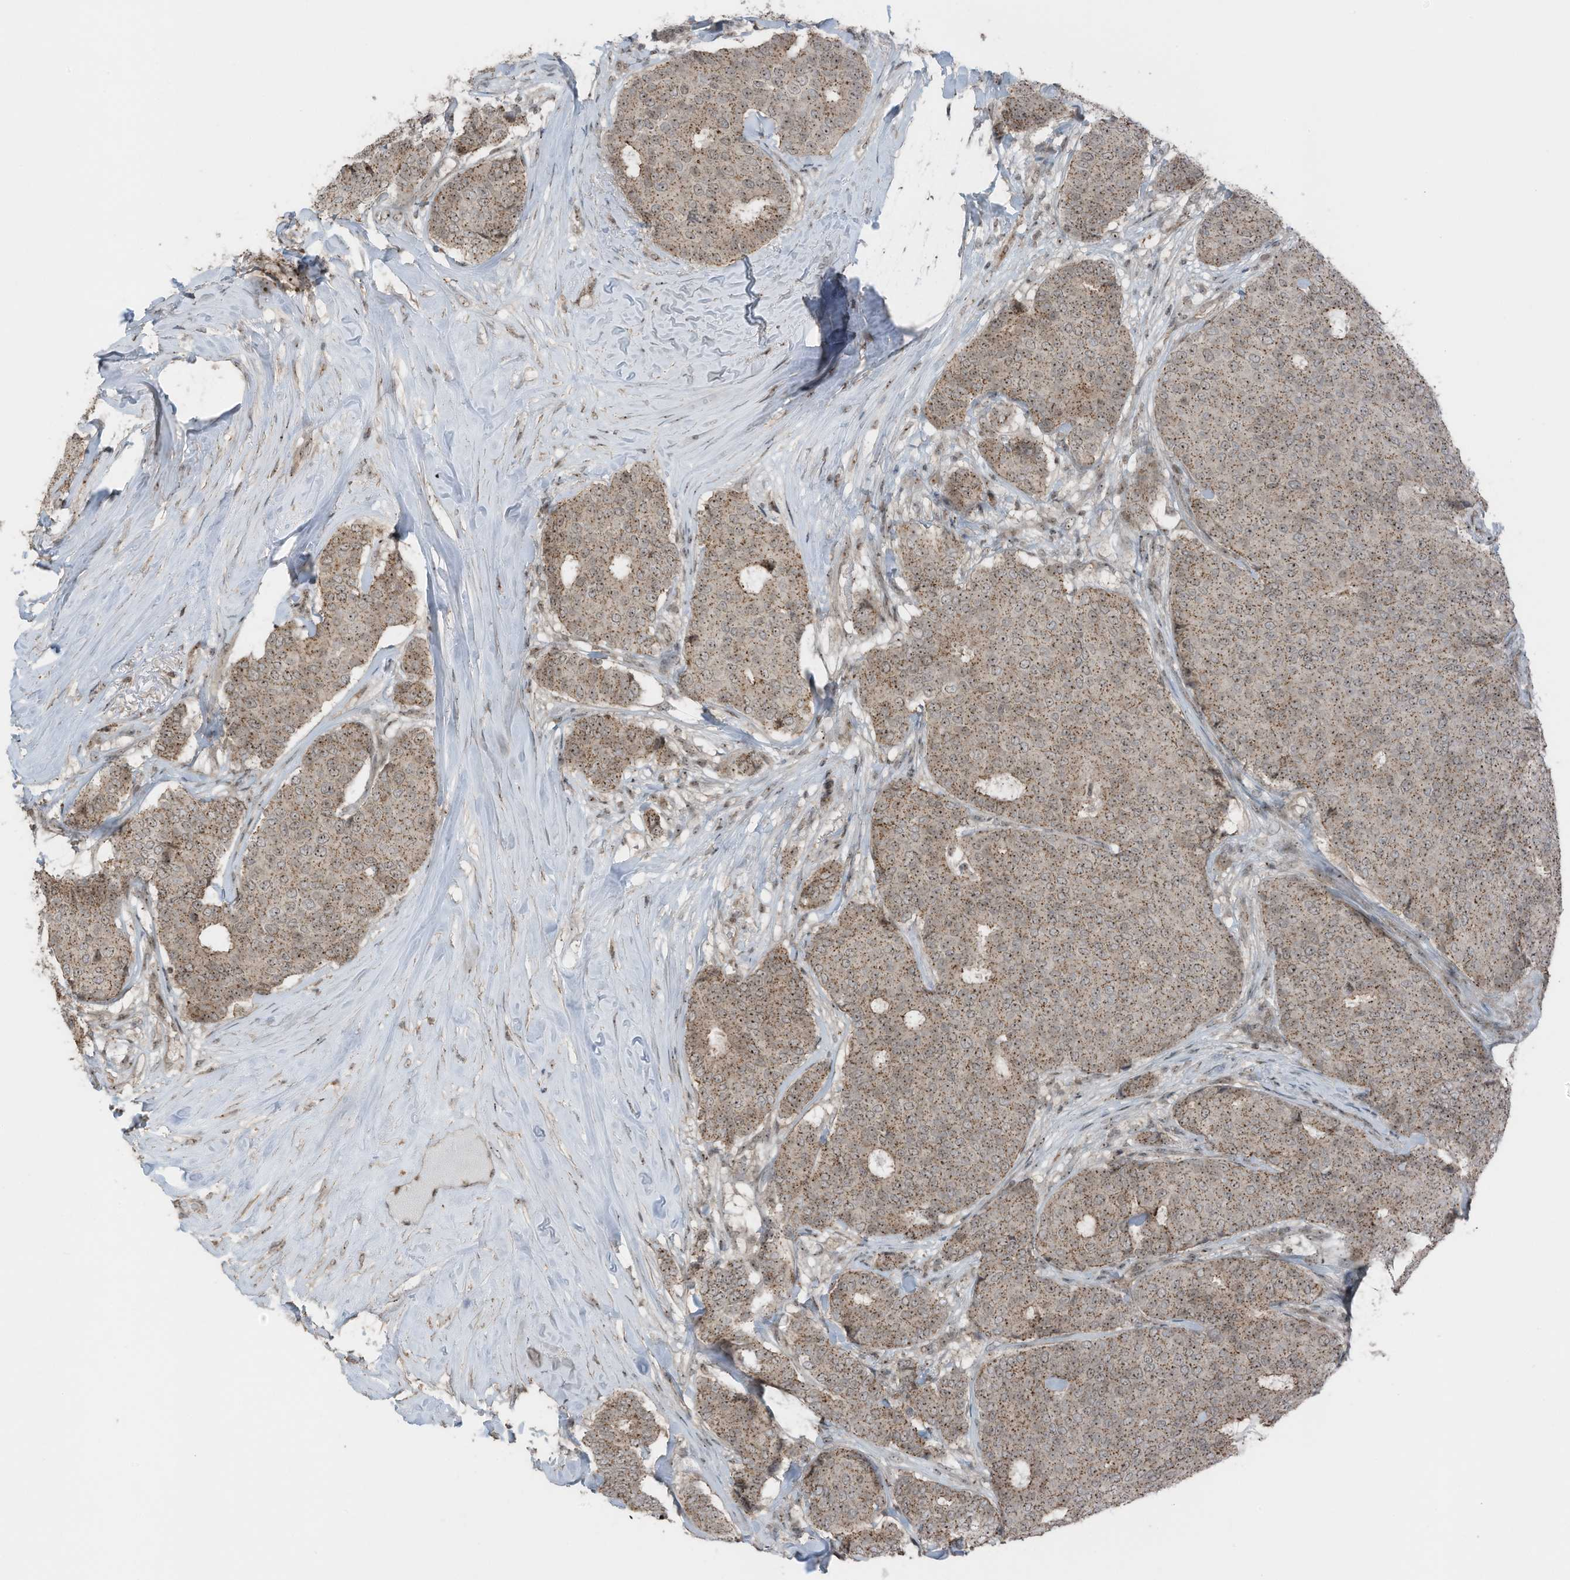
{"staining": {"intensity": "moderate", "quantity": ">75%", "location": "cytoplasmic/membranous,nuclear"}, "tissue": "breast cancer", "cell_type": "Tumor cells", "image_type": "cancer", "snomed": [{"axis": "morphology", "description": "Duct carcinoma"}, {"axis": "topography", "description": "Breast"}], "caption": "Breast cancer was stained to show a protein in brown. There is medium levels of moderate cytoplasmic/membranous and nuclear positivity in approximately >75% of tumor cells. The protein of interest is stained brown, and the nuclei are stained in blue (DAB (3,3'-diaminobenzidine) IHC with brightfield microscopy, high magnification).", "gene": "UTP3", "patient": {"sex": "female", "age": 75}}